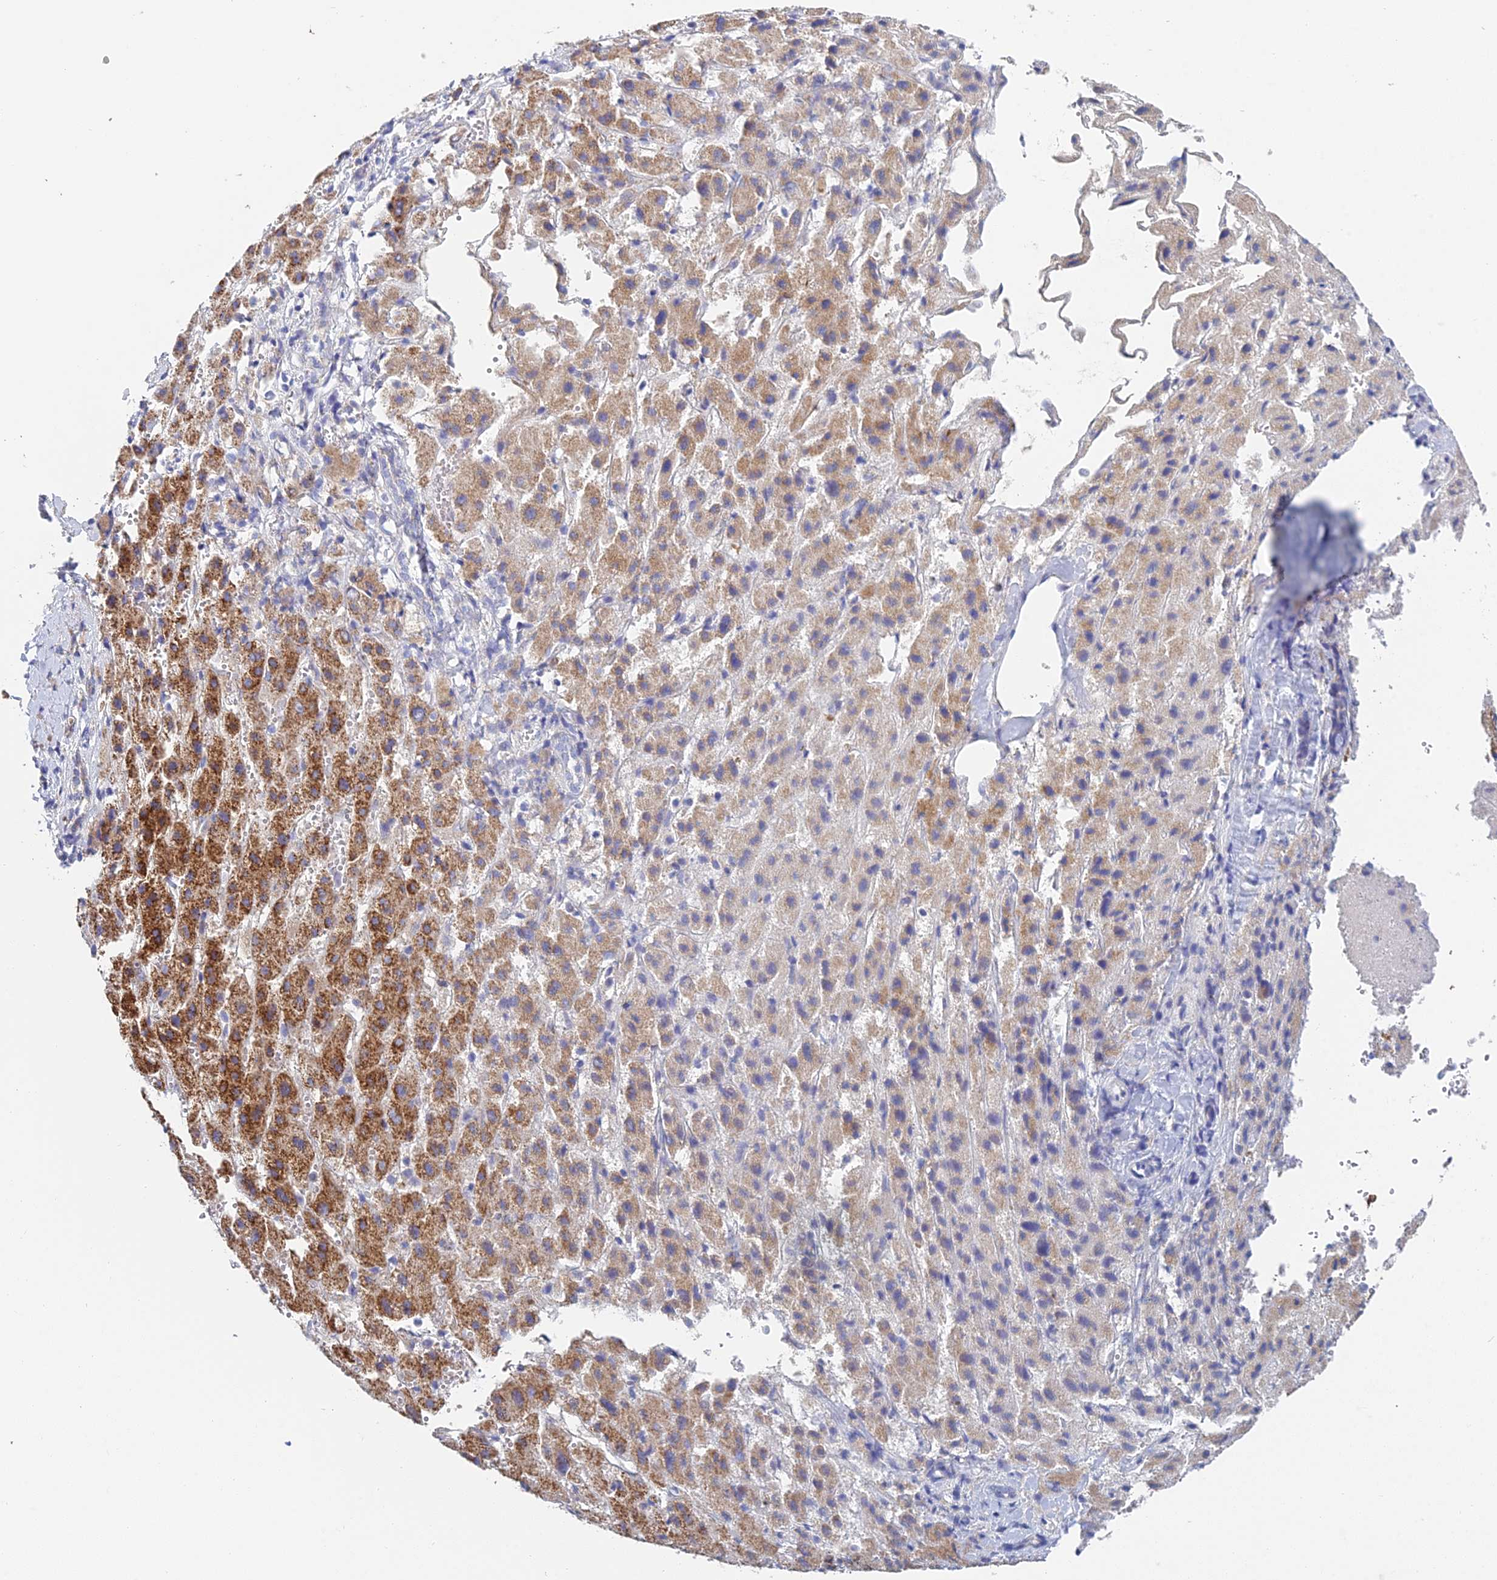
{"staining": {"intensity": "strong", "quantity": "25%-75%", "location": "cytoplasmic/membranous"}, "tissue": "liver cancer", "cell_type": "Tumor cells", "image_type": "cancer", "snomed": [{"axis": "morphology", "description": "Carcinoma, Hepatocellular, NOS"}, {"axis": "topography", "description": "Liver"}], "caption": "Liver hepatocellular carcinoma stained with a brown dye demonstrates strong cytoplasmic/membranous positive staining in about 25%-75% of tumor cells.", "gene": "CRACR2B", "patient": {"sex": "female", "age": 58}}